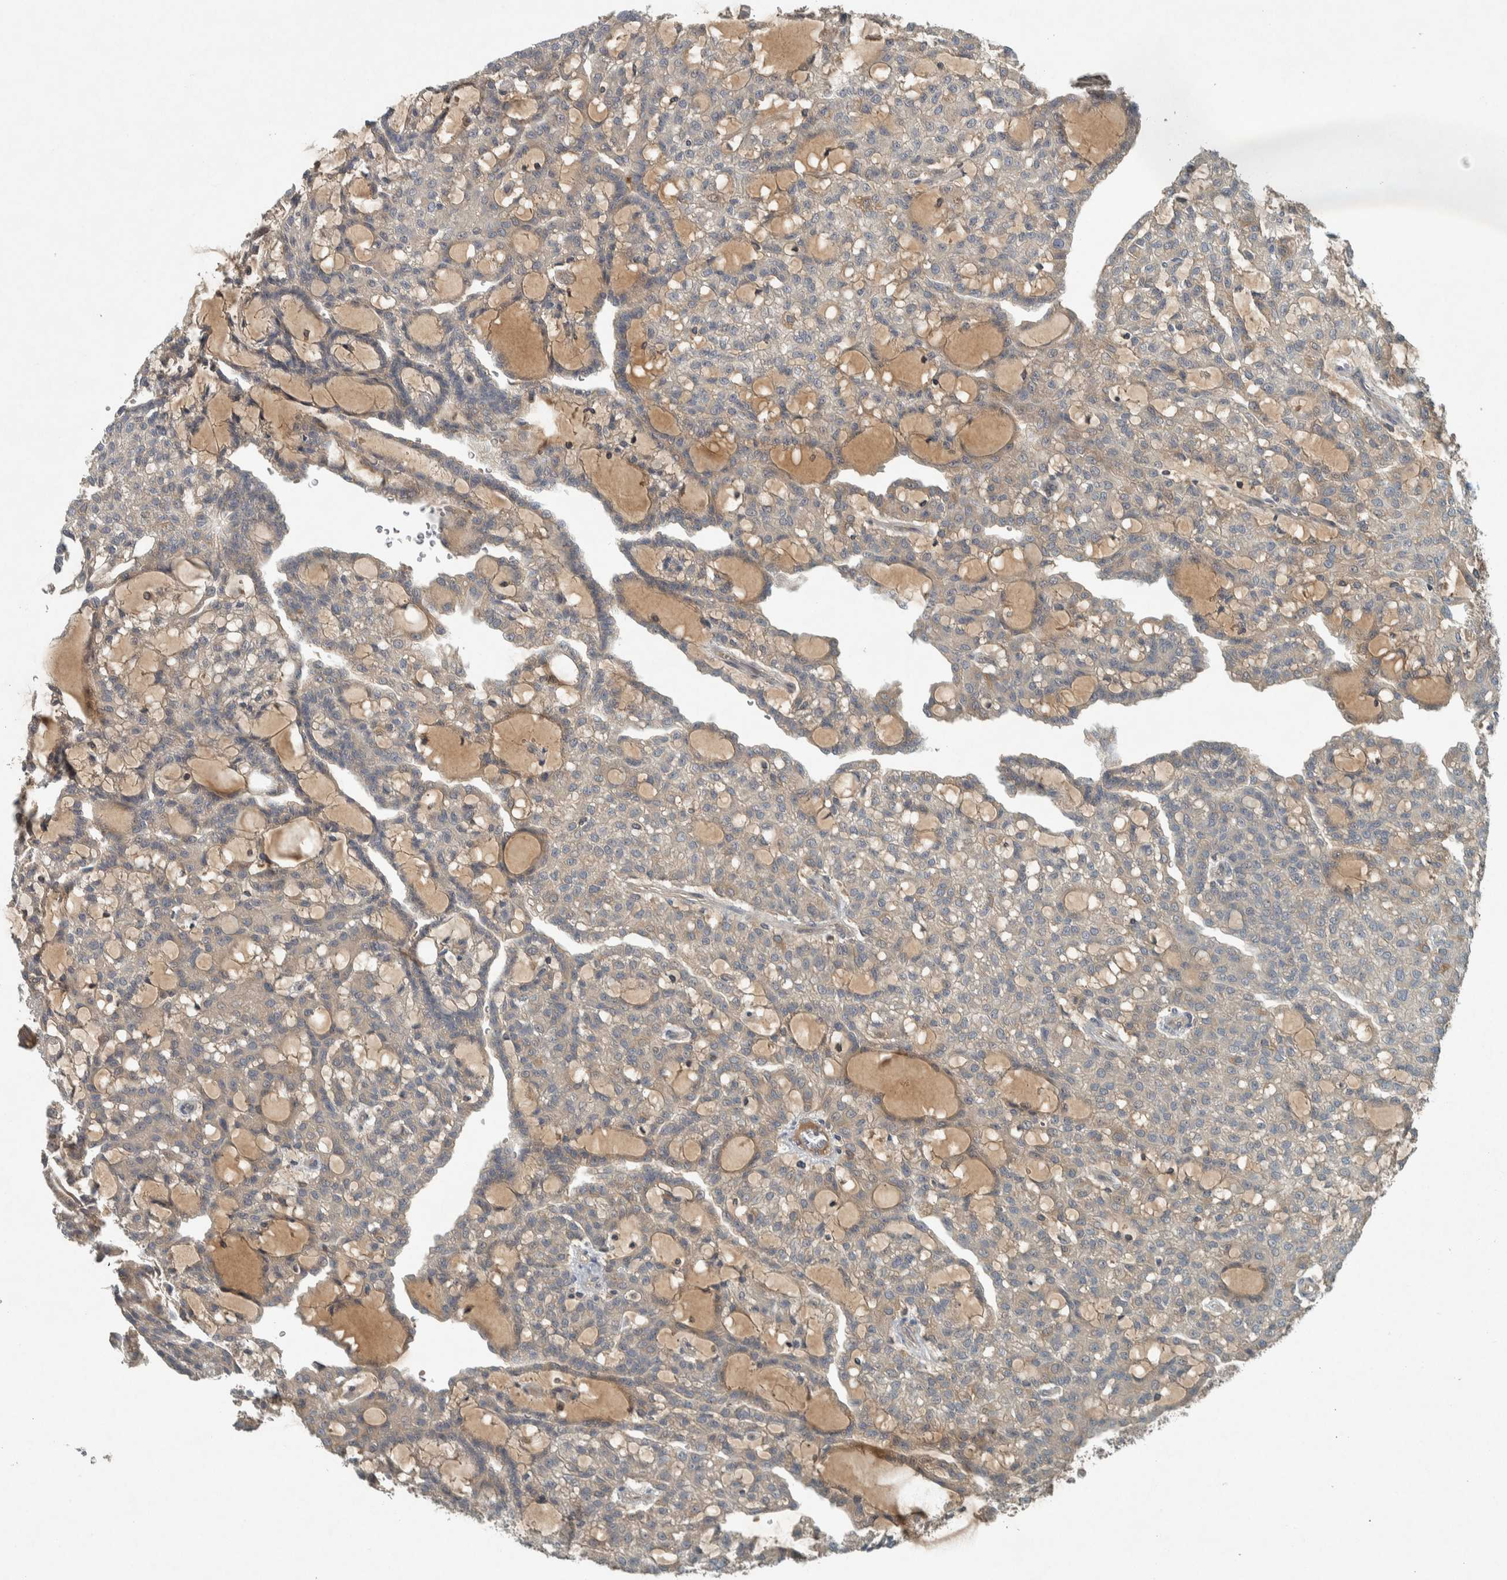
{"staining": {"intensity": "weak", "quantity": ">75%", "location": "cytoplasmic/membranous"}, "tissue": "renal cancer", "cell_type": "Tumor cells", "image_type": "cancer", "snomed": [{"axis": "morphology", "description": "Adenocarcinoma, NOS"}, {"axis": "topography", "description": "Kidney"}], "caption": "Approximately >75% of tumor cells in human renal adenocarcinoma demonstrate weak cytoplasmic/membranous protein staining as visualized by brown immunohistochemical staining.", "gene": "CLCN2", "patient": {"sex": "male", "age": 63}}